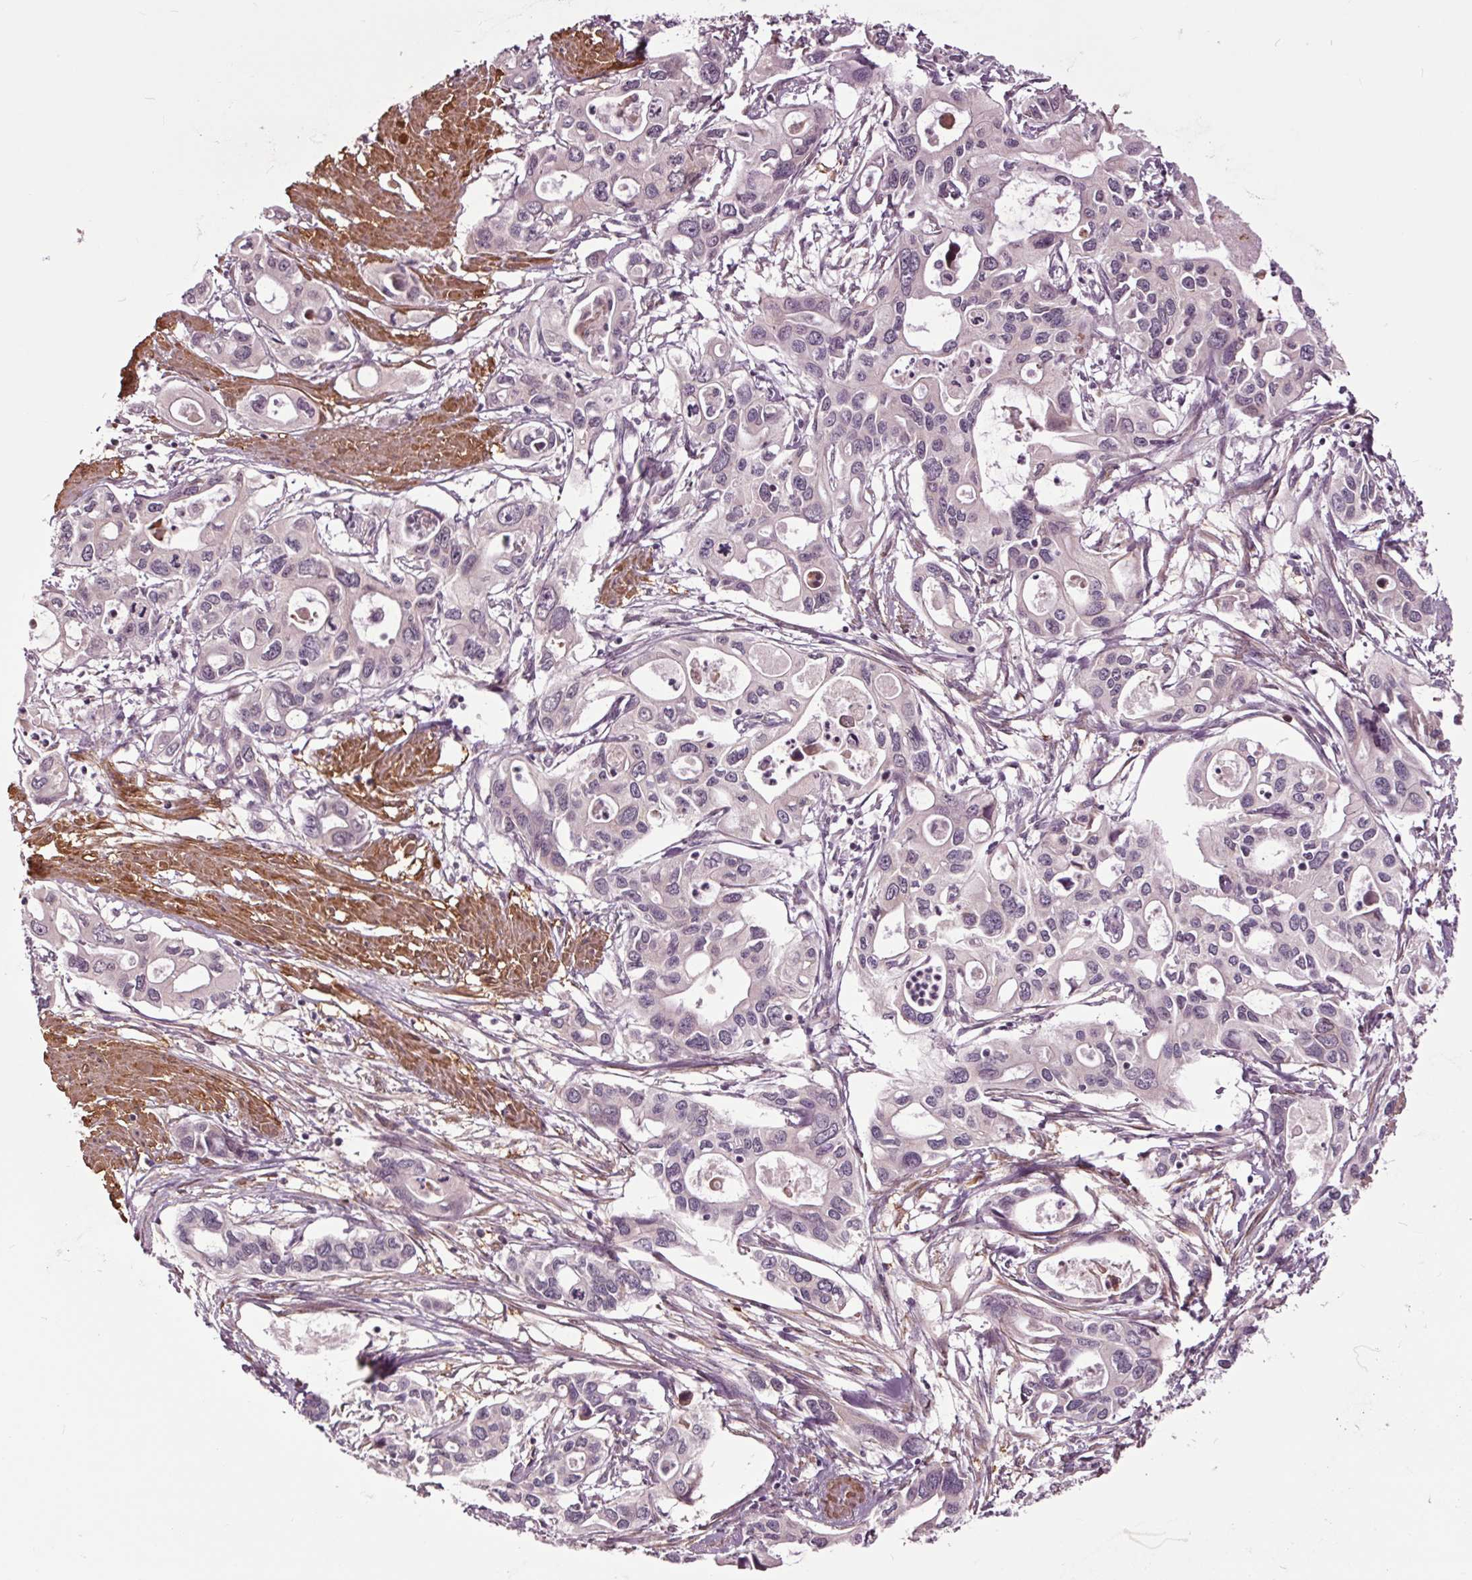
{"staining": {"intensity": "negative", "quantity": "none", "location": "none"}, "tissue": "pancreatic cancer", "cell_type": "Tumor cells", "image_type": "cancer", "snomed": [{"axis": "morphology", "description": "Adenocarcinoma, NOS"}, {"axis": "topography", "description": "Pancreas"}], "caption": "An IHC photomicrograph of adenocarcinoma (pancreatic) is shown. There is no staining in tumor cells of adenocarcinoma (pancreatic).", "gene": "HAUS5", "patient": {"sex": "male", "age": 60}}